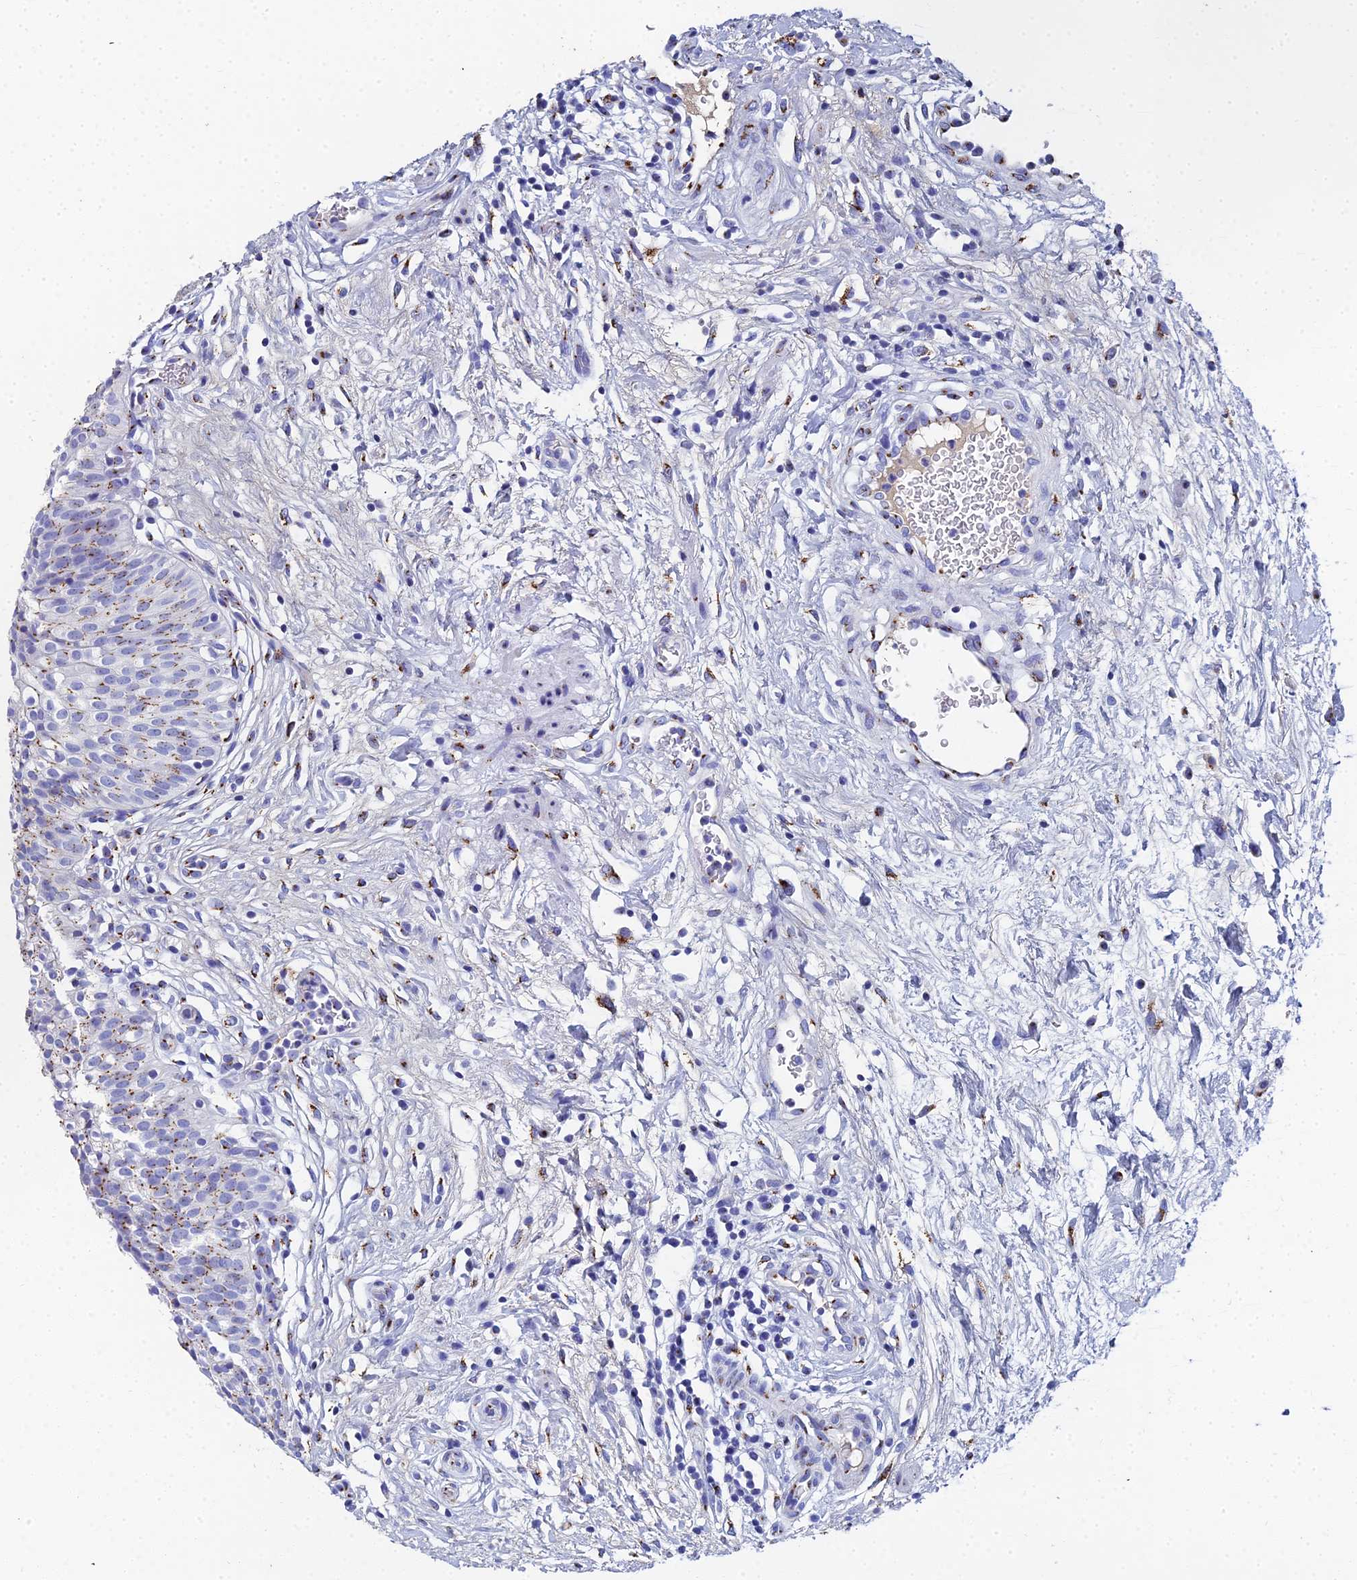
{"staining": {"intensity": "moderate", "quantity": "25%-75%", "location": "cytoplasmic/membranous"}, "tissue": "urinary bladder", "cell_type": "Urothelial cells", "image_type": "normal", "snomed": [{"axis": "morphology", "description": "Normal tissue, NOS"}, {"axis": "topography", "description": "Urinary bladder"}], "caption": "Protein staining displays moderate cytoplasmic/membranous expression in approximately 25%-75% of urothelial cells in benign urinary bladder.", "gene": "ENSG00000268674", "patient": {"sex": "male", "age": 55}}